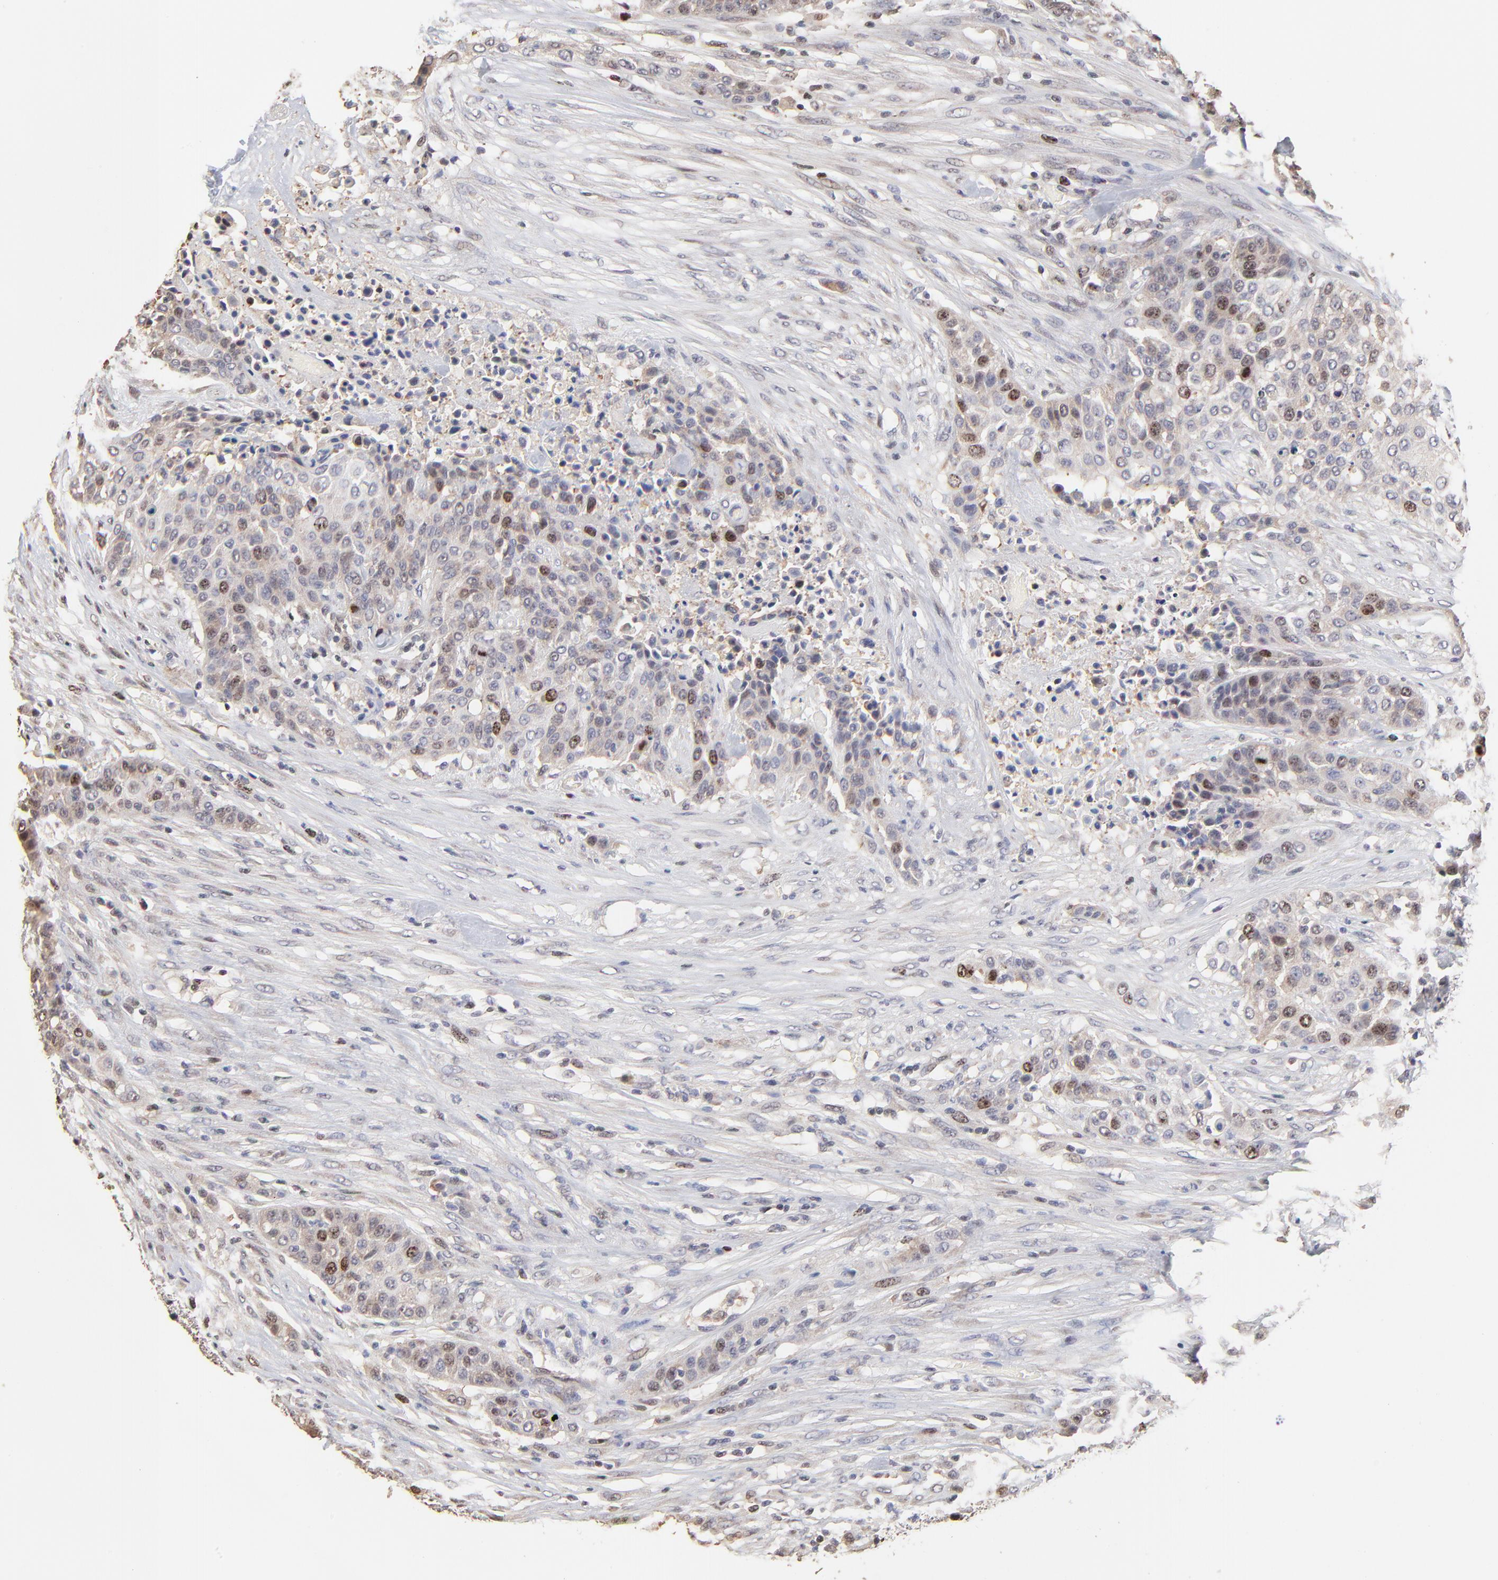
{"staining": {"intensity": "moderate", "quantity": "25%-75%", "location": "nuclear"}, "tissue": "urothelial cancer", "cell_type": "Tumor cells", "image_type": "cancer", "snomed": [{"axis": "morphology", "description": "Urothelial carcinoma, High grade"}, {"axis": "topography", "description": "Urinary bladder"}], "caption": "High-grade urothelial carcinoma stained with immunohistochemistry (IHC) shows moderate nuclear positivity in approximately 25%-75% of tumor cells.", "gene": "BIRC5", "patient": {"sex": "male", "age": 74}}